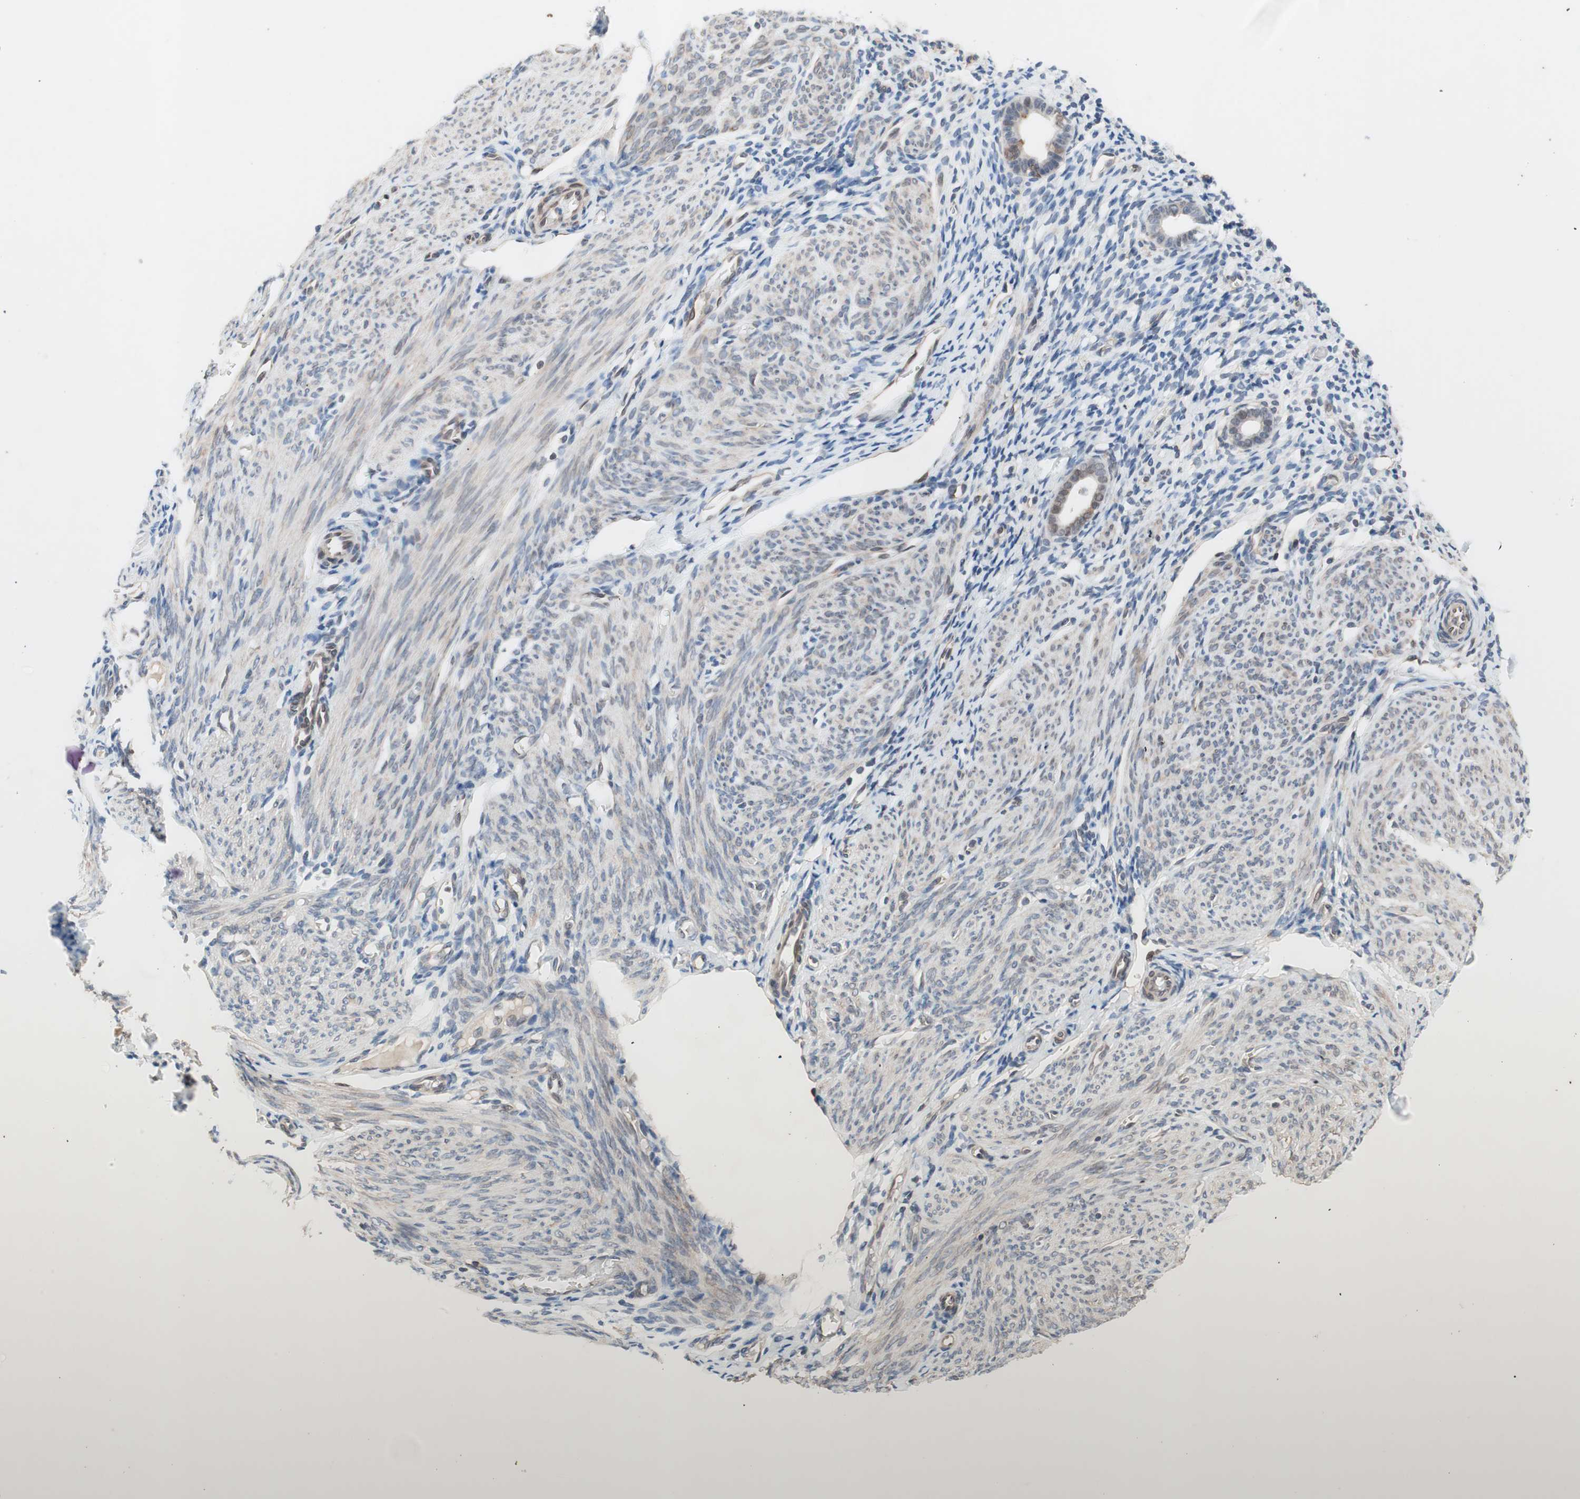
{"staining": {"intensity": "negative", "quantity": "none", "location": "none"}, "tissue": "endometrium", "cell_type": "Cells in endometrial stroma", "image_type": "normal", "snomed": [{"axis": "morphology", "description": "Normal tissue, NOS"}, {"axis": "topography", "description": "Endometrium"}], "caption": "Immunohistochemistry (IHC) of unremarkable endometrium demonstrates no positivity in cells in endometrial stroma. Brightfield microscopy of immunohistochemistry (IHC) stained with DAB (3,3'-diaminobenzidine) (brown) and hematoxylin (blue), captured at high magnification.", "gene": "ARNT2", "patient": {"sex": "female", "age": 61}}